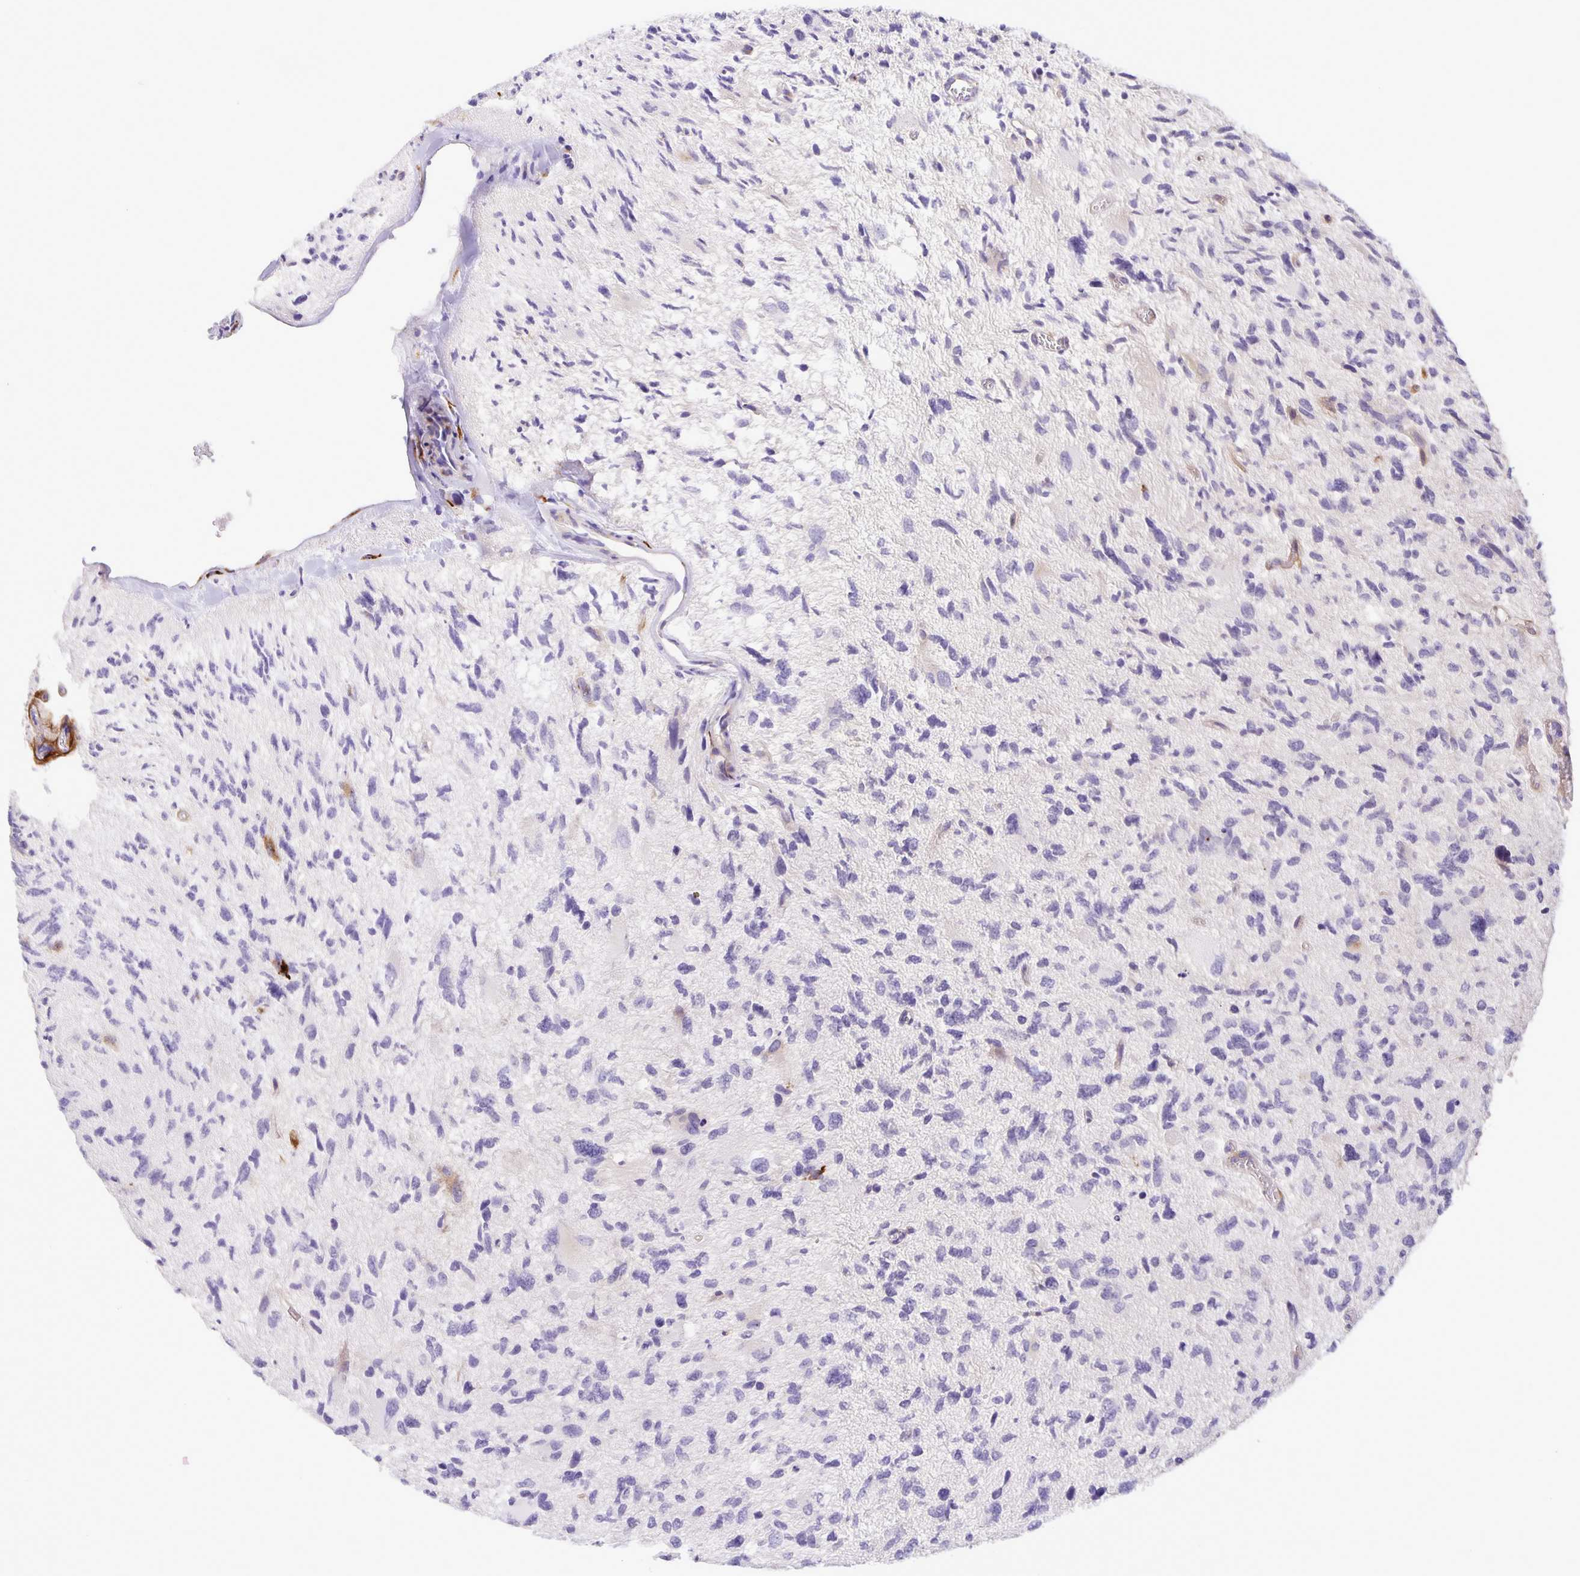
{"staining": {"intensity": "negative", "quantity": "none", "location": "none"}, "tissue": "glioma", "cell_type": "Tumor cells", "image_type": "cancer", "snomed": [{"axis": "morphology", "description": "Glioma, malignant, High grade"}, {"axis": "topography", "description": "Brain"}], "caption": "Tumor cells are negative for brown protein staining in high-grade glioma (malignant).", "gene": "EML6", "patient": {"sex": "female", "age": 11}}